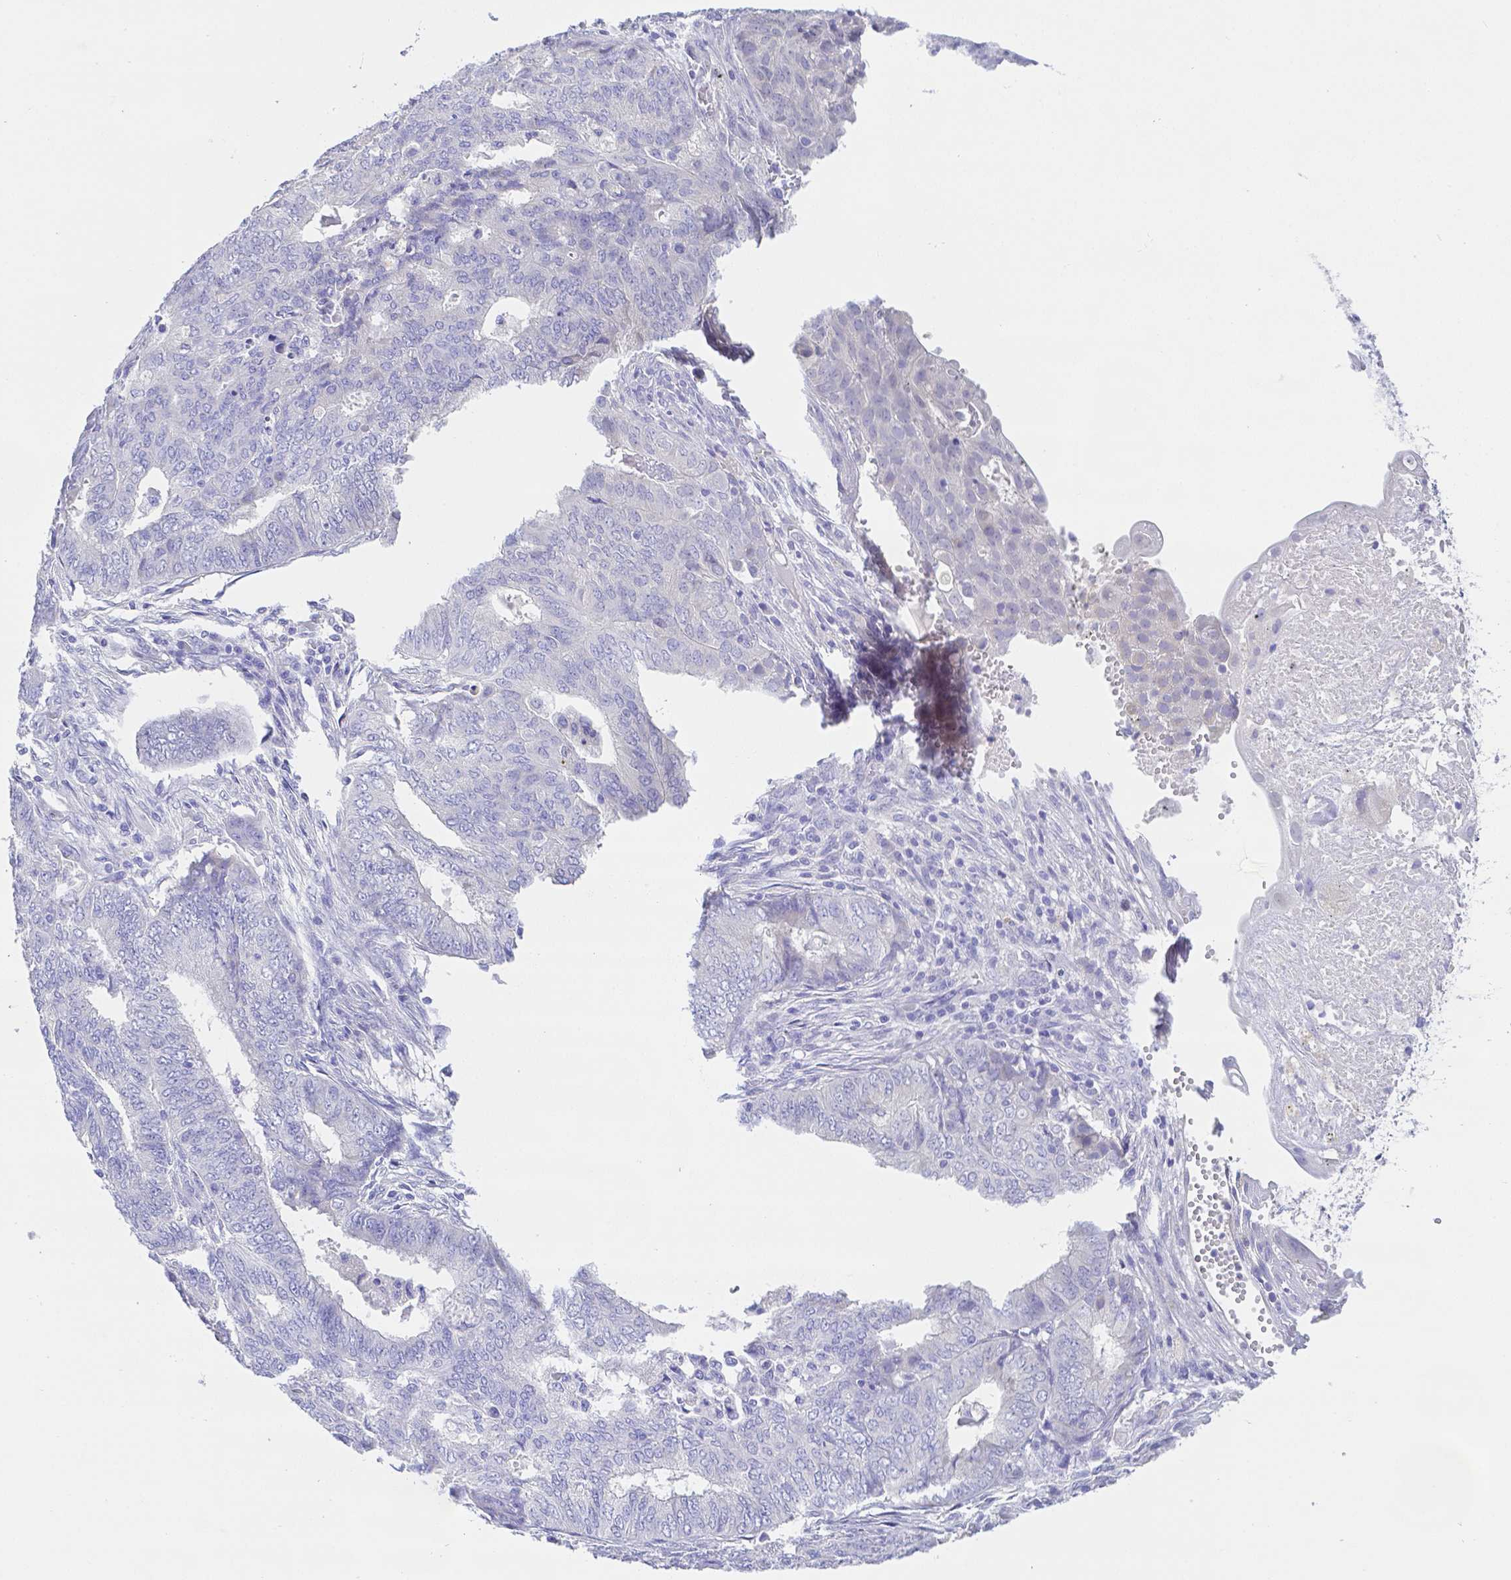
{"staining": {"intensity": "negative", "quantity": "none", "location": "none"}, "tissue": "endometrial cancer", "cell_type": "Tumor cells", "image_type": "cancer", "snomed": [{"axis": "morphology", "description": "Adenocarcinoma, NOS"}, {"axis": "topography", "description": "Endometrium"}], "caption": "The photomicrograph reveals no significant expression in tumor cells of endometrial cancer (adenocarcinoma). (Immunohistochemistry, brightfield microscopy, high magnification).", "gene": "ZG16B", "patient": {"sex": "female", "age": 62}}